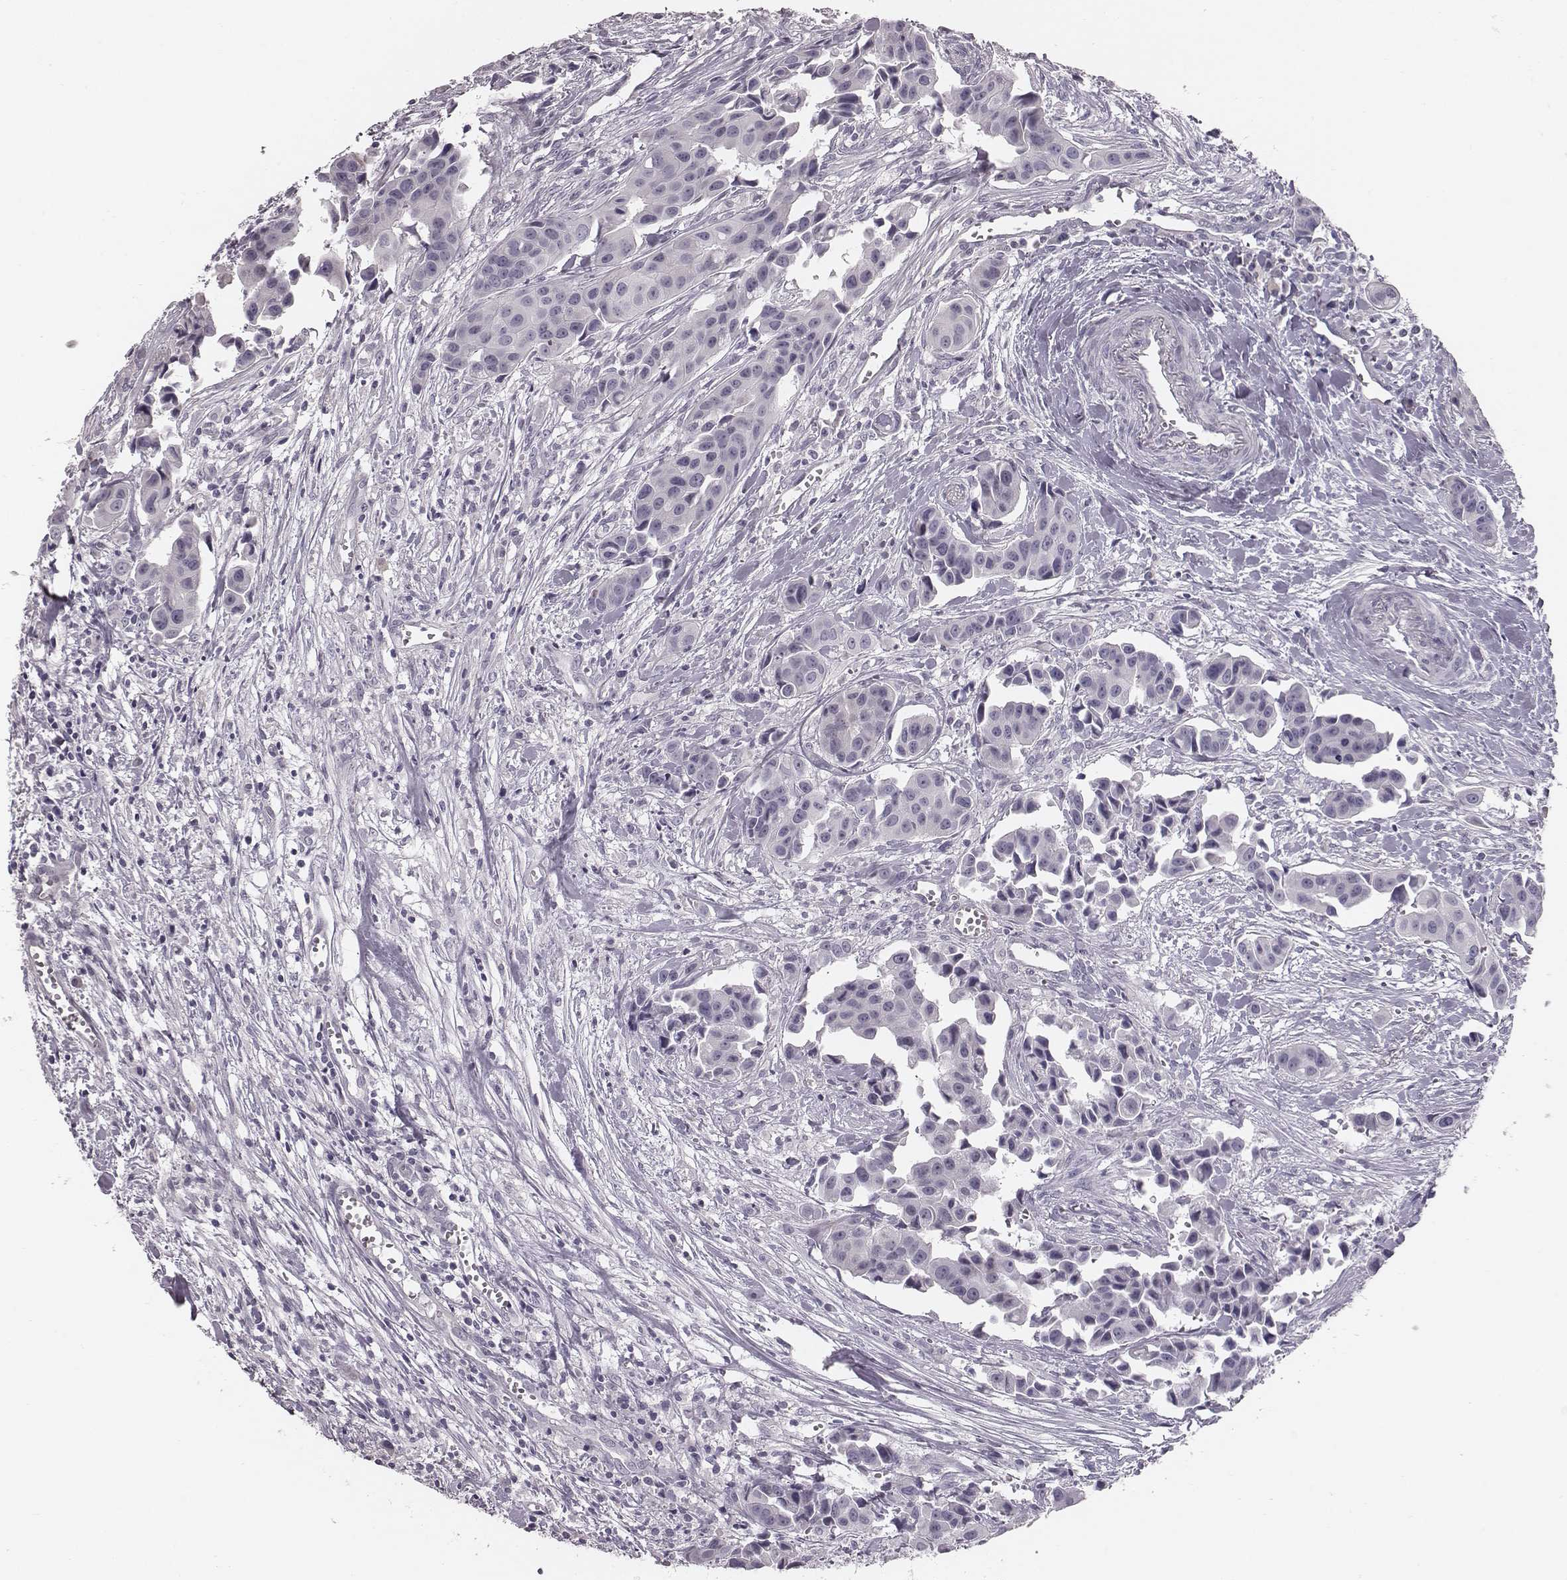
{"staining": {"intensity": "negative", "quantity": "none", "location": "none"}, "tissue": "head and neck cancer", "cell_type": "Tumor cells", "image_type": "cancer", "snomed": [{"axis": "morphology", "description": "Adenocarcinoma, NOS"}, {"axis": "topography", "description": "Head-Neck"}], "caption": "High magnification brightfield microscopy of adenocarcinoma (head and neck) stained with DAB (brown) and counterstained with hematoxylin (blue): tumor cells show no significant positivity.", "gene": "CACNG4", "patient": {"sex": "male", "age": 76}}